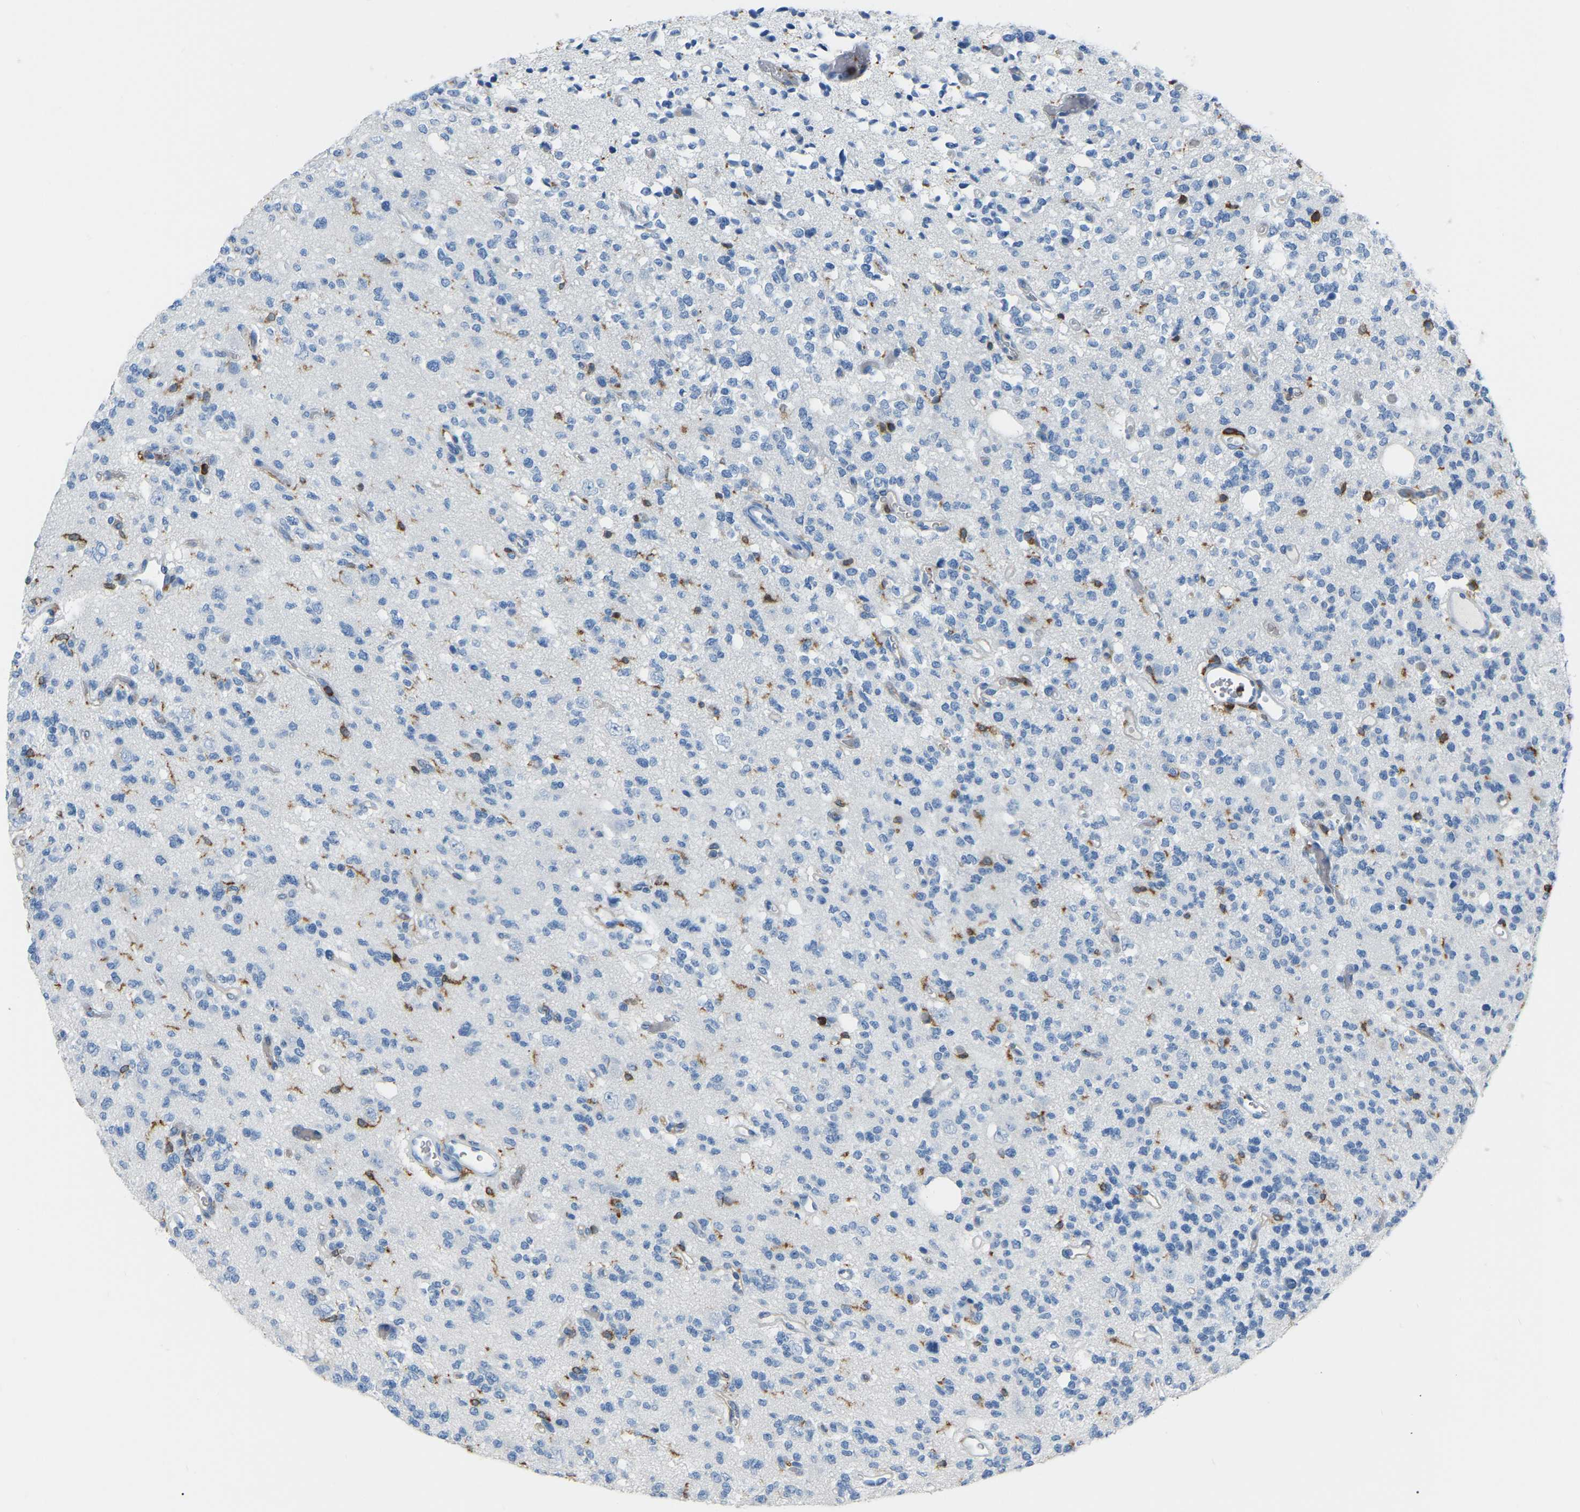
{"staining": {"intensity": "negative", "quantity": "none", "location": "none"}, "tissue": "glioma", "cell_type": "Tumor cells", "image_type": "cancer", "snomed": [{"axis": "morphology", "description": "Glioma, malignant, Low grade"}, {"axis": "topography", "description": "Brain"}], "caption": "IHC photomicrograph of human glioma stained for a protein (brown), which displays no positivity in tumor cells. (Immunohistochemistry, brightfield microscopy, high magnification).", "gene": "ARHGAP45", "patient": {"sex": "male", "age": 38}}